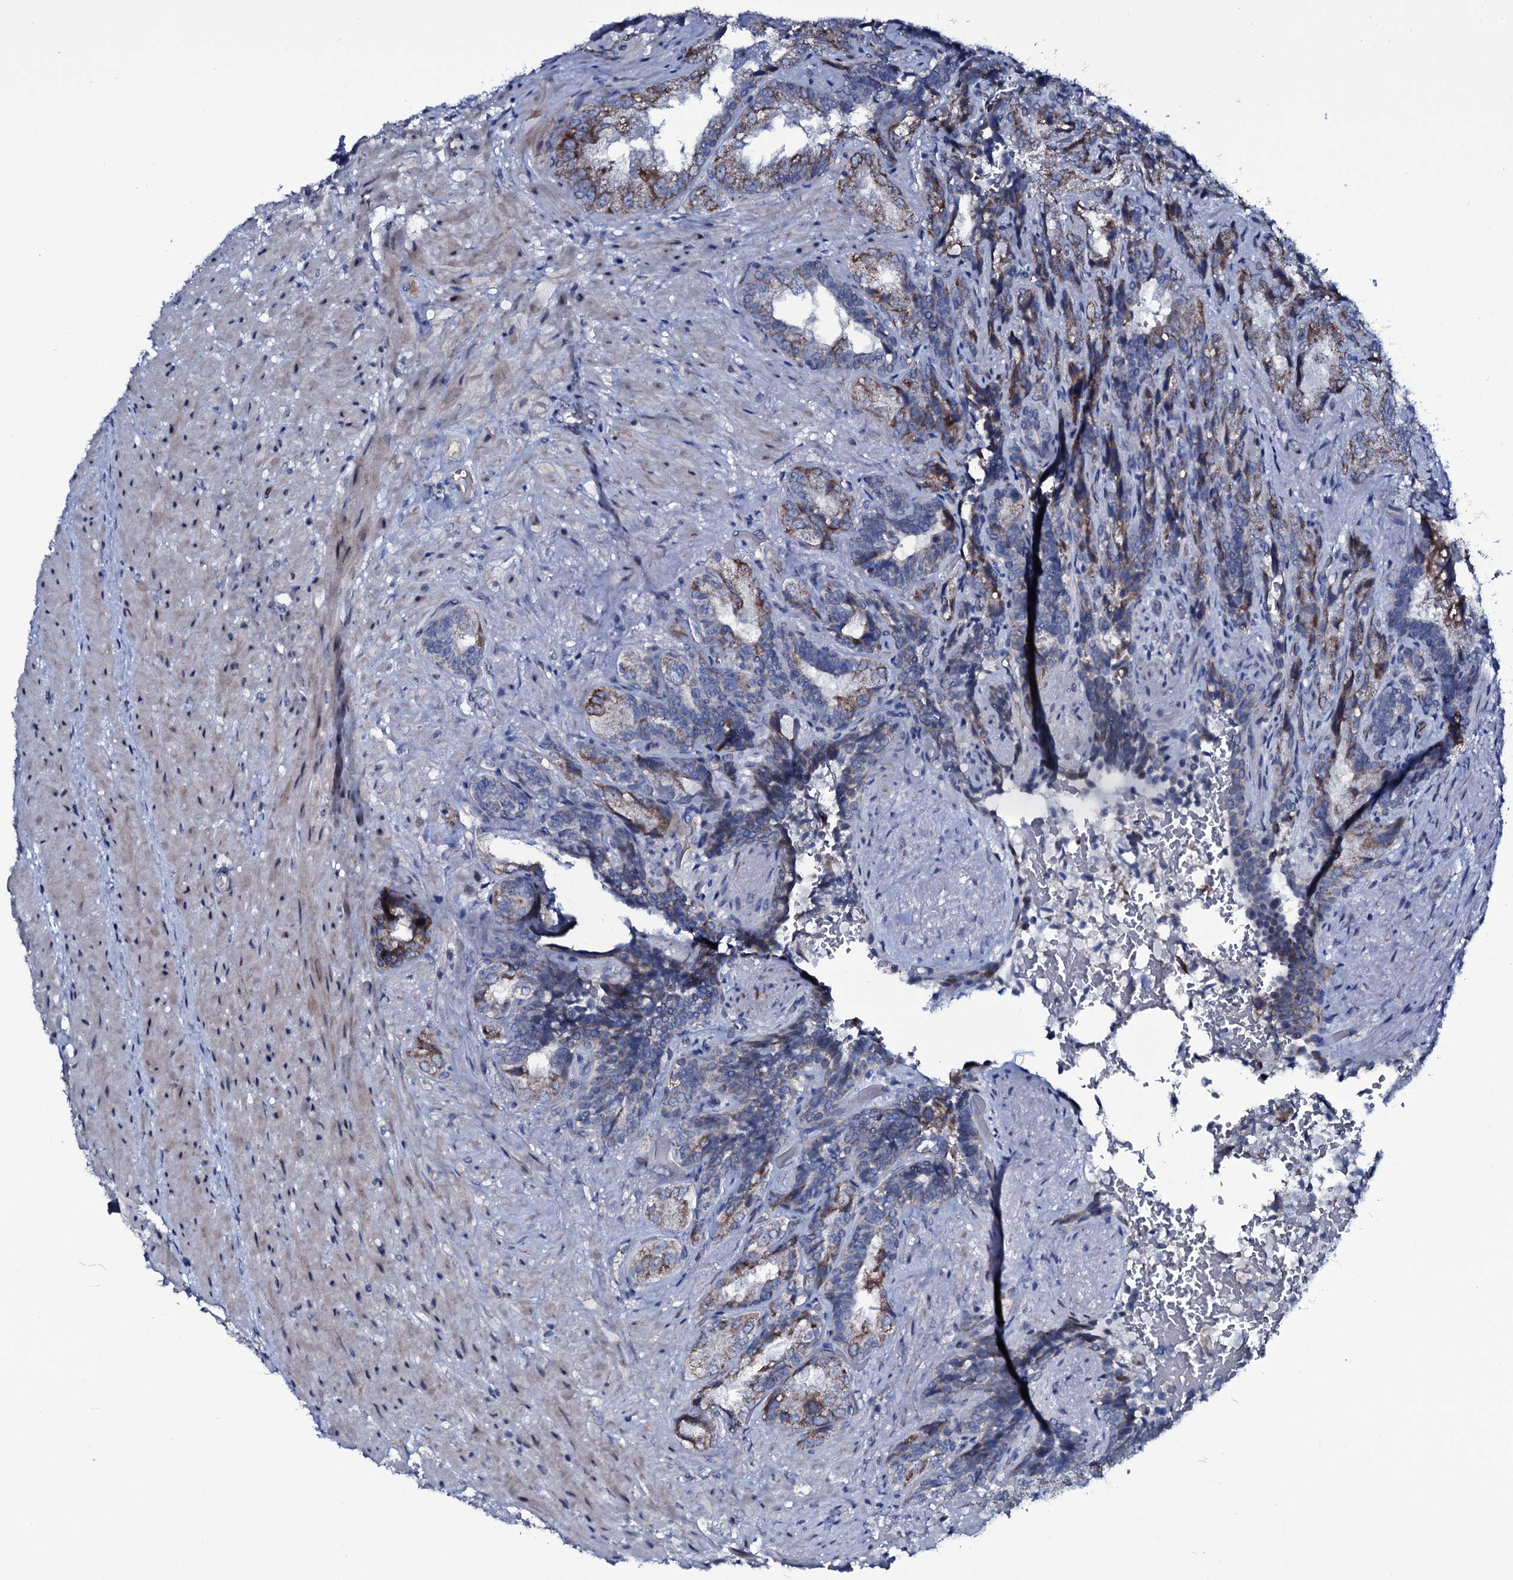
{"staining": {"intensity": "moderate", "quantity": "25%-75%", "location": "cytoplasmic/membranous"}, "tissue": "seminal vesicle", "cell_type": "Glandular cells", "image_type": "normal", "snomed": [{"axis": "morphology", "description": "Normal tissue, NOS"}, {"axis": "topography", "description": "Seminal veicle"}, {"axis": "topography", "description": "Peripheral nerve tissue"}], "caption": "High-magnification brightfield microscopy of normal seminal vesicle stained with DAB (brown) and counterstained with hematoxylin (blue). glandular cells exhibit moderate cytoplasmic/membranous expression is identified in about25%-75% of cells. (brown staining indicates protein expression, while blue staining denotes nuclei).", "gene": "WIPF3", "patient": {"sex": "male", "age": 63}}